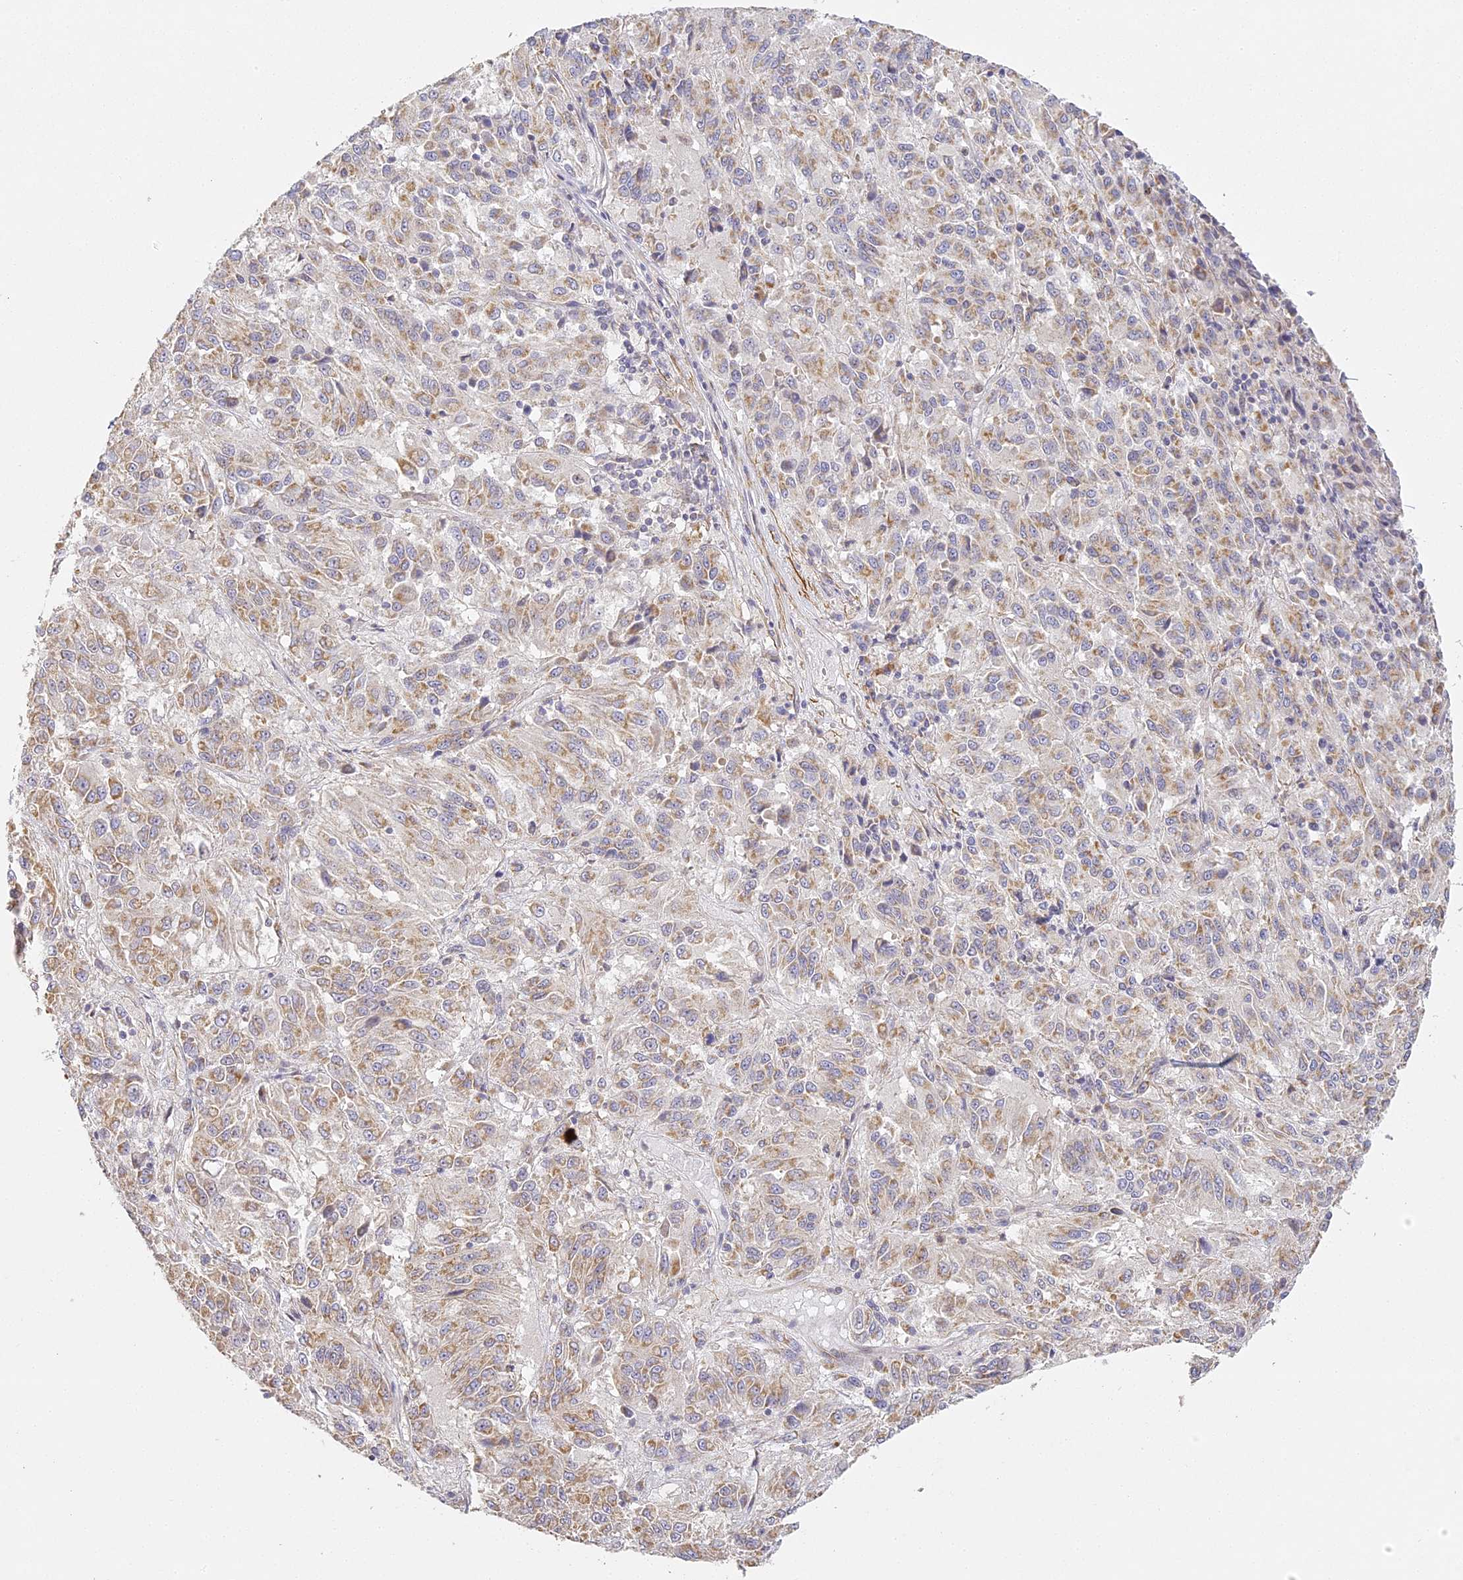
{"staining": {"intensity": "moderate", "quantity": ">75%", "location": "cytoplasmic/membranous"}, "tissue": "melanoma", "cell_type": "Tumor cells", "image_type": "cancer", "snomed": [{"axis": "morphology", "description": "Malignant melanoma, Metastatic site"}, {"axis": "topography", "description": "Lung"}], "caption": "Human malignant melanoma (metastatic site) stained with a brown dye exhibits moderate cytoplasmic/membranous positive positivity in about >75% of tumor cells.", "gene": "MED28", "patient": {"sex": "male", "age": 64}}